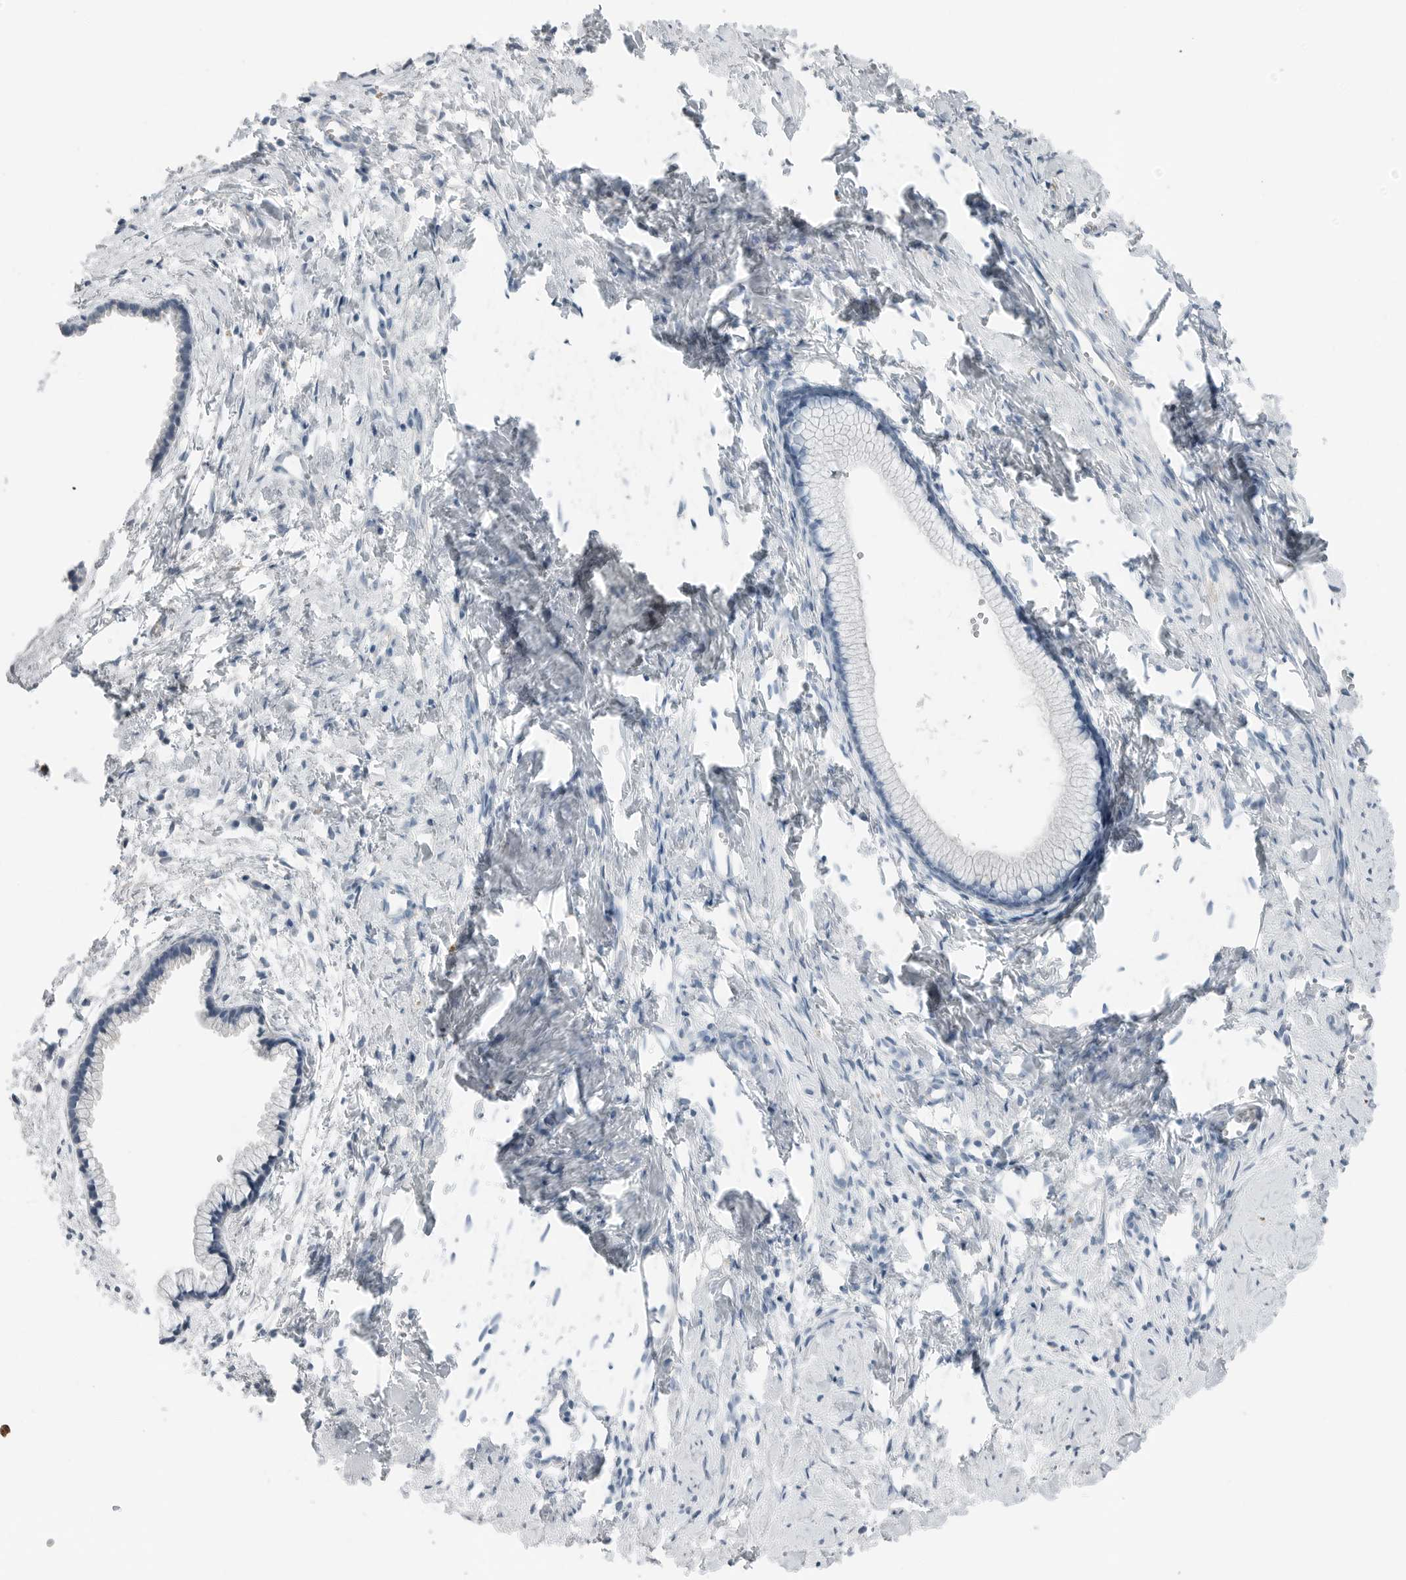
{"staining": {"intensity": "negative", "quantity": "none", "location": "none"}, "tissue": "cervix", "cell_type": "Glandular cells", "image_type": "normal", "snomed": [{"axis": "morphology", "description": "Normal tissue, NOS"}, {"axis": "topography", "description": "Cervix"}], "caption": "Histopathology image shows no significant protein expression in glandular cells of unremarkable cervix.", "gene": "SERPINB7", "patient": {"sex": "female", "age": 75}}